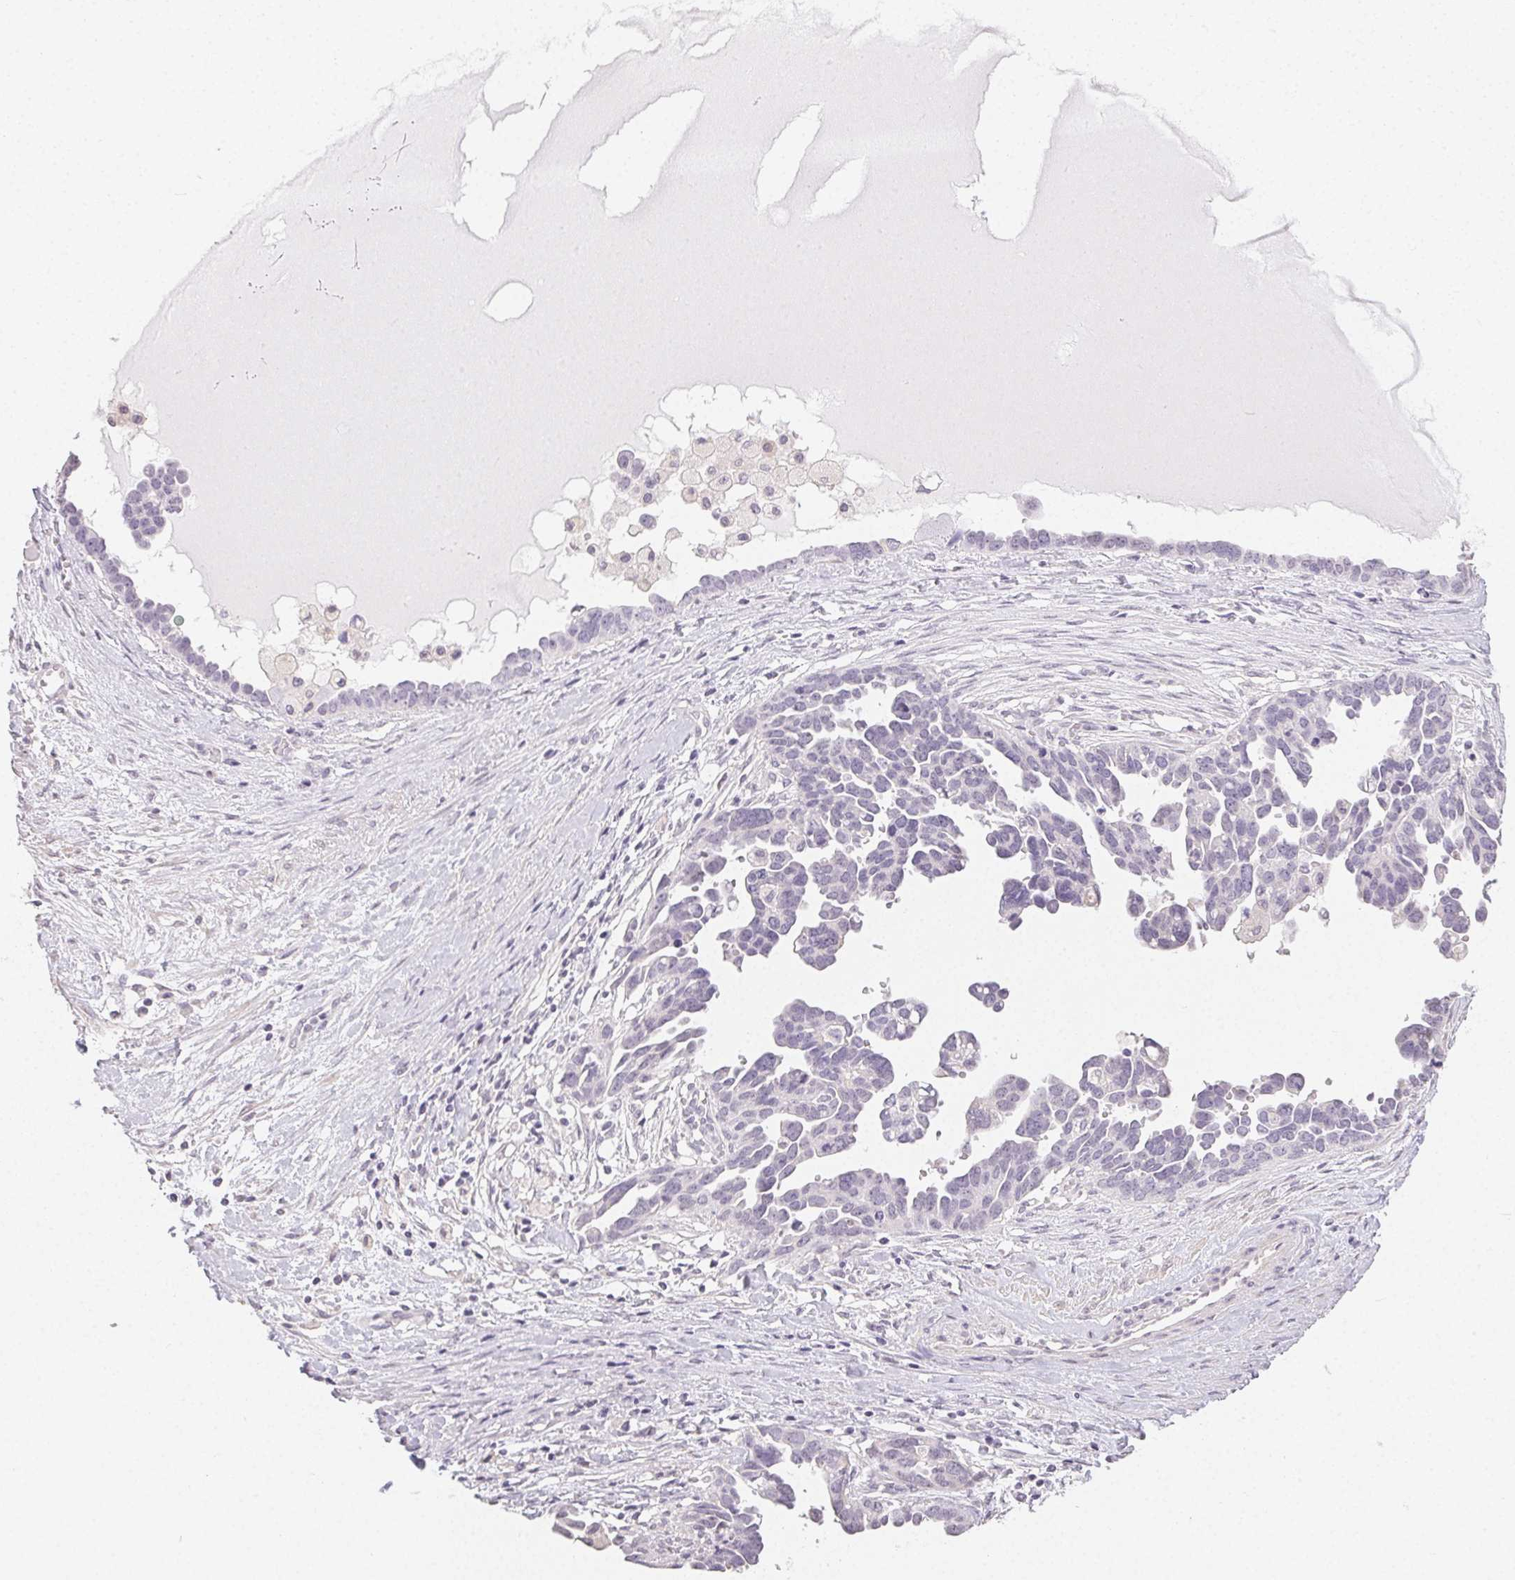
{"staining": {"intensity": "negative", "quantity": "none", "location": "none"}, "tissue": "ovarian cancer", "cell_type": "Tumor cells", "image_type": "cancer", "snomed": [{"axis": "morphology", "description": "Cystadenocarcinoma, serous, NOS"}, {"axis": "topography", "description": "Ovary"}], "caption": "High power microscopy image of an IHC photomicrograph of ovarian serous cystadenocarcinoma, revealing no significant expression in tumor cells. (DAB (3,3'-diaminobenzidine) IHC visualized using brightfield microscopy, high magnification).", "gene": "TMEM174", "patient": {"sex": "female", "age": 54}}